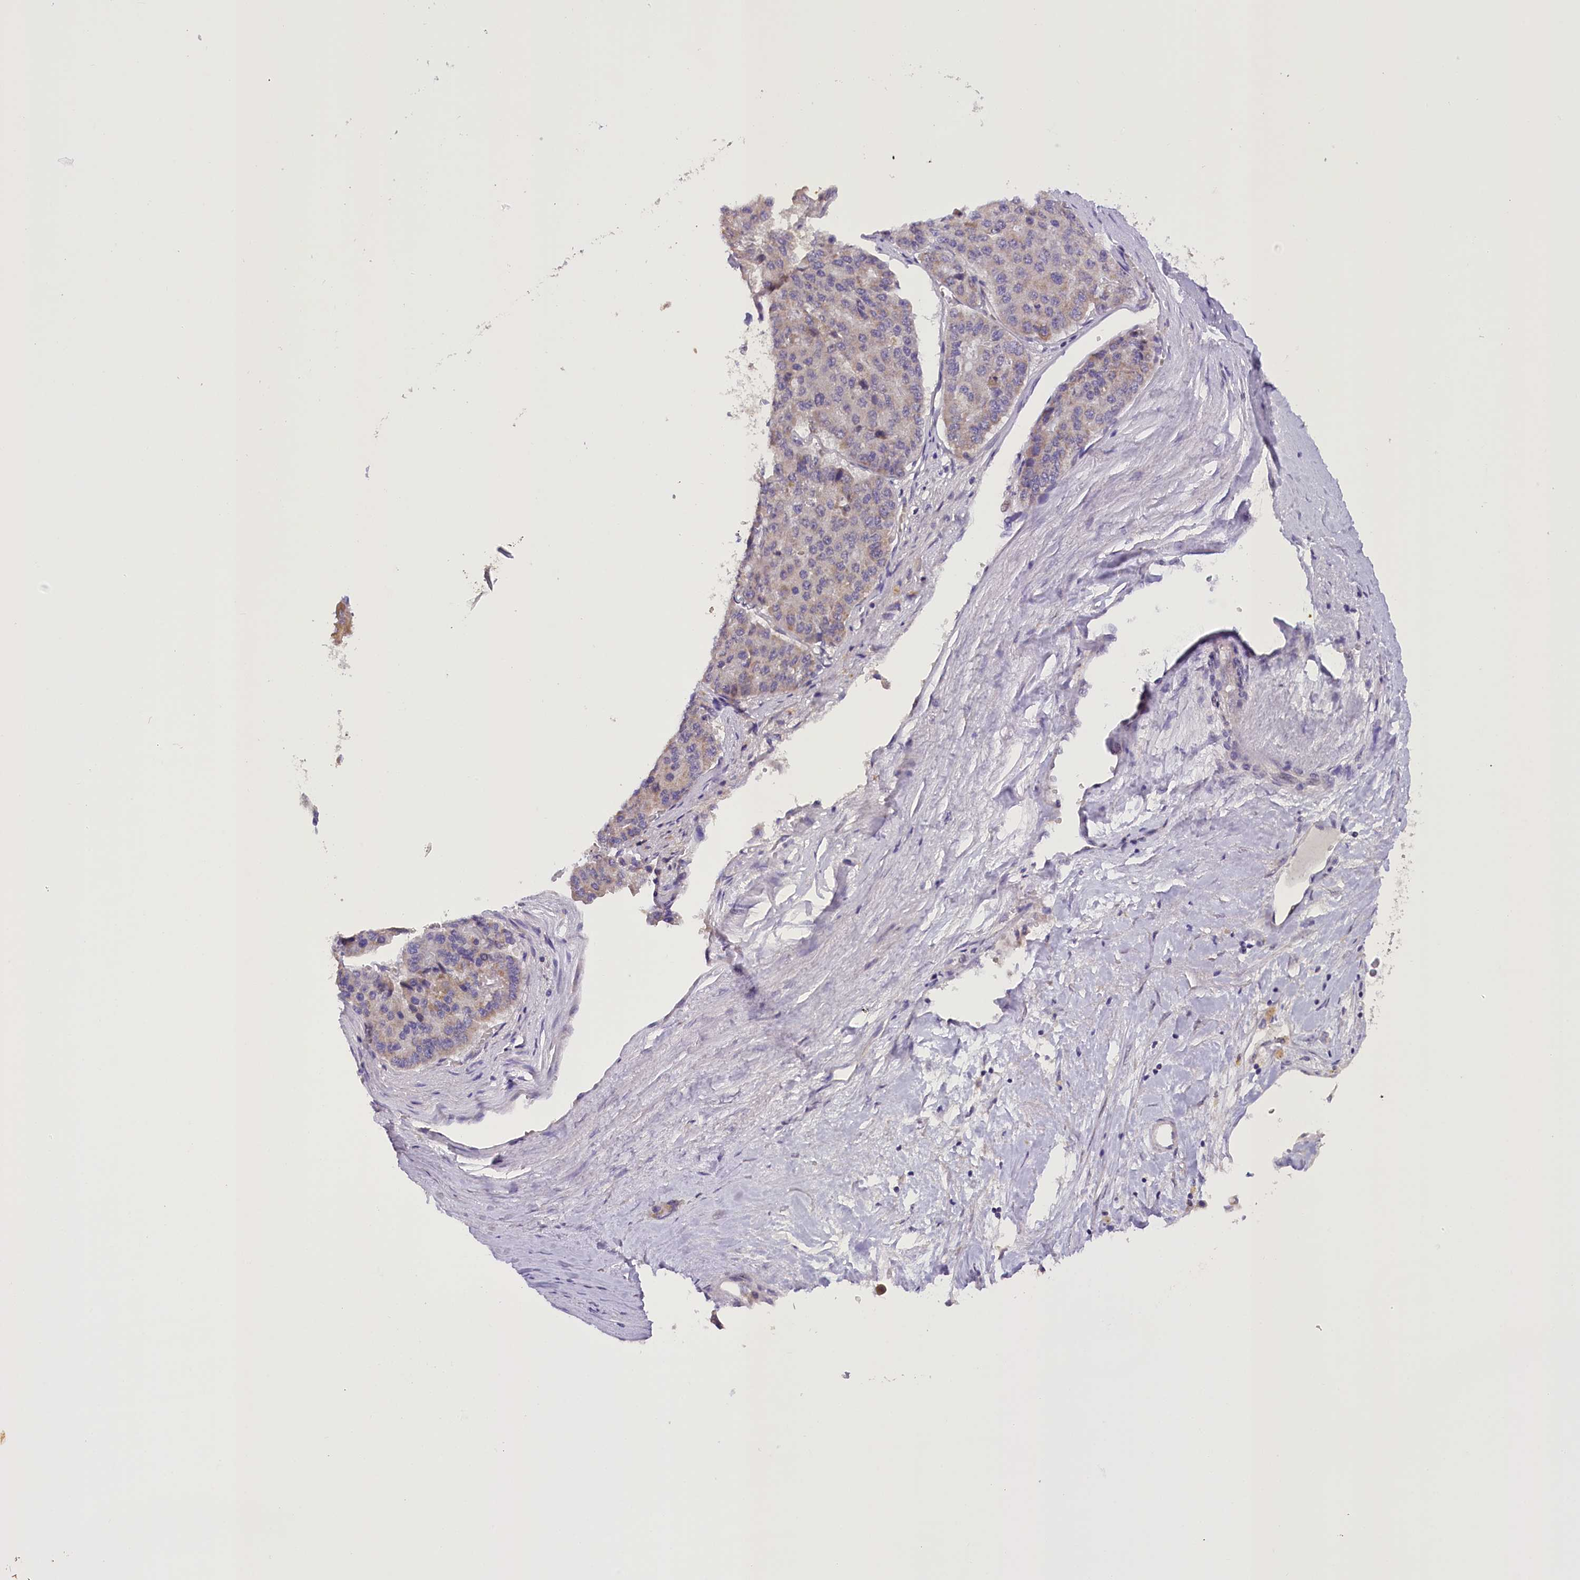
{"staining": {"intensity": "weak", "quantity": "<25%", "location": "cytoplasmic/membranous"}, "tissue": "pancreatic cancer", "cell_type": "Tumor cells", "image_type": "cancer", "snomed": [{"axis": "morphology", "description": "Adenocarcinoma, NOS"}, {"axis": "topography", "description": "Pancreas"}], "caption": "High power microscopy image of an immunohistochemistry (IHC) image of pancreatic cancer, revealing no significant positivity in tumor cells. (DAB IHC visualized using brightfield microscopy, high magnification).", "gene": "DCUN1D1", "patient": {"sex": "male", "age": 50}}